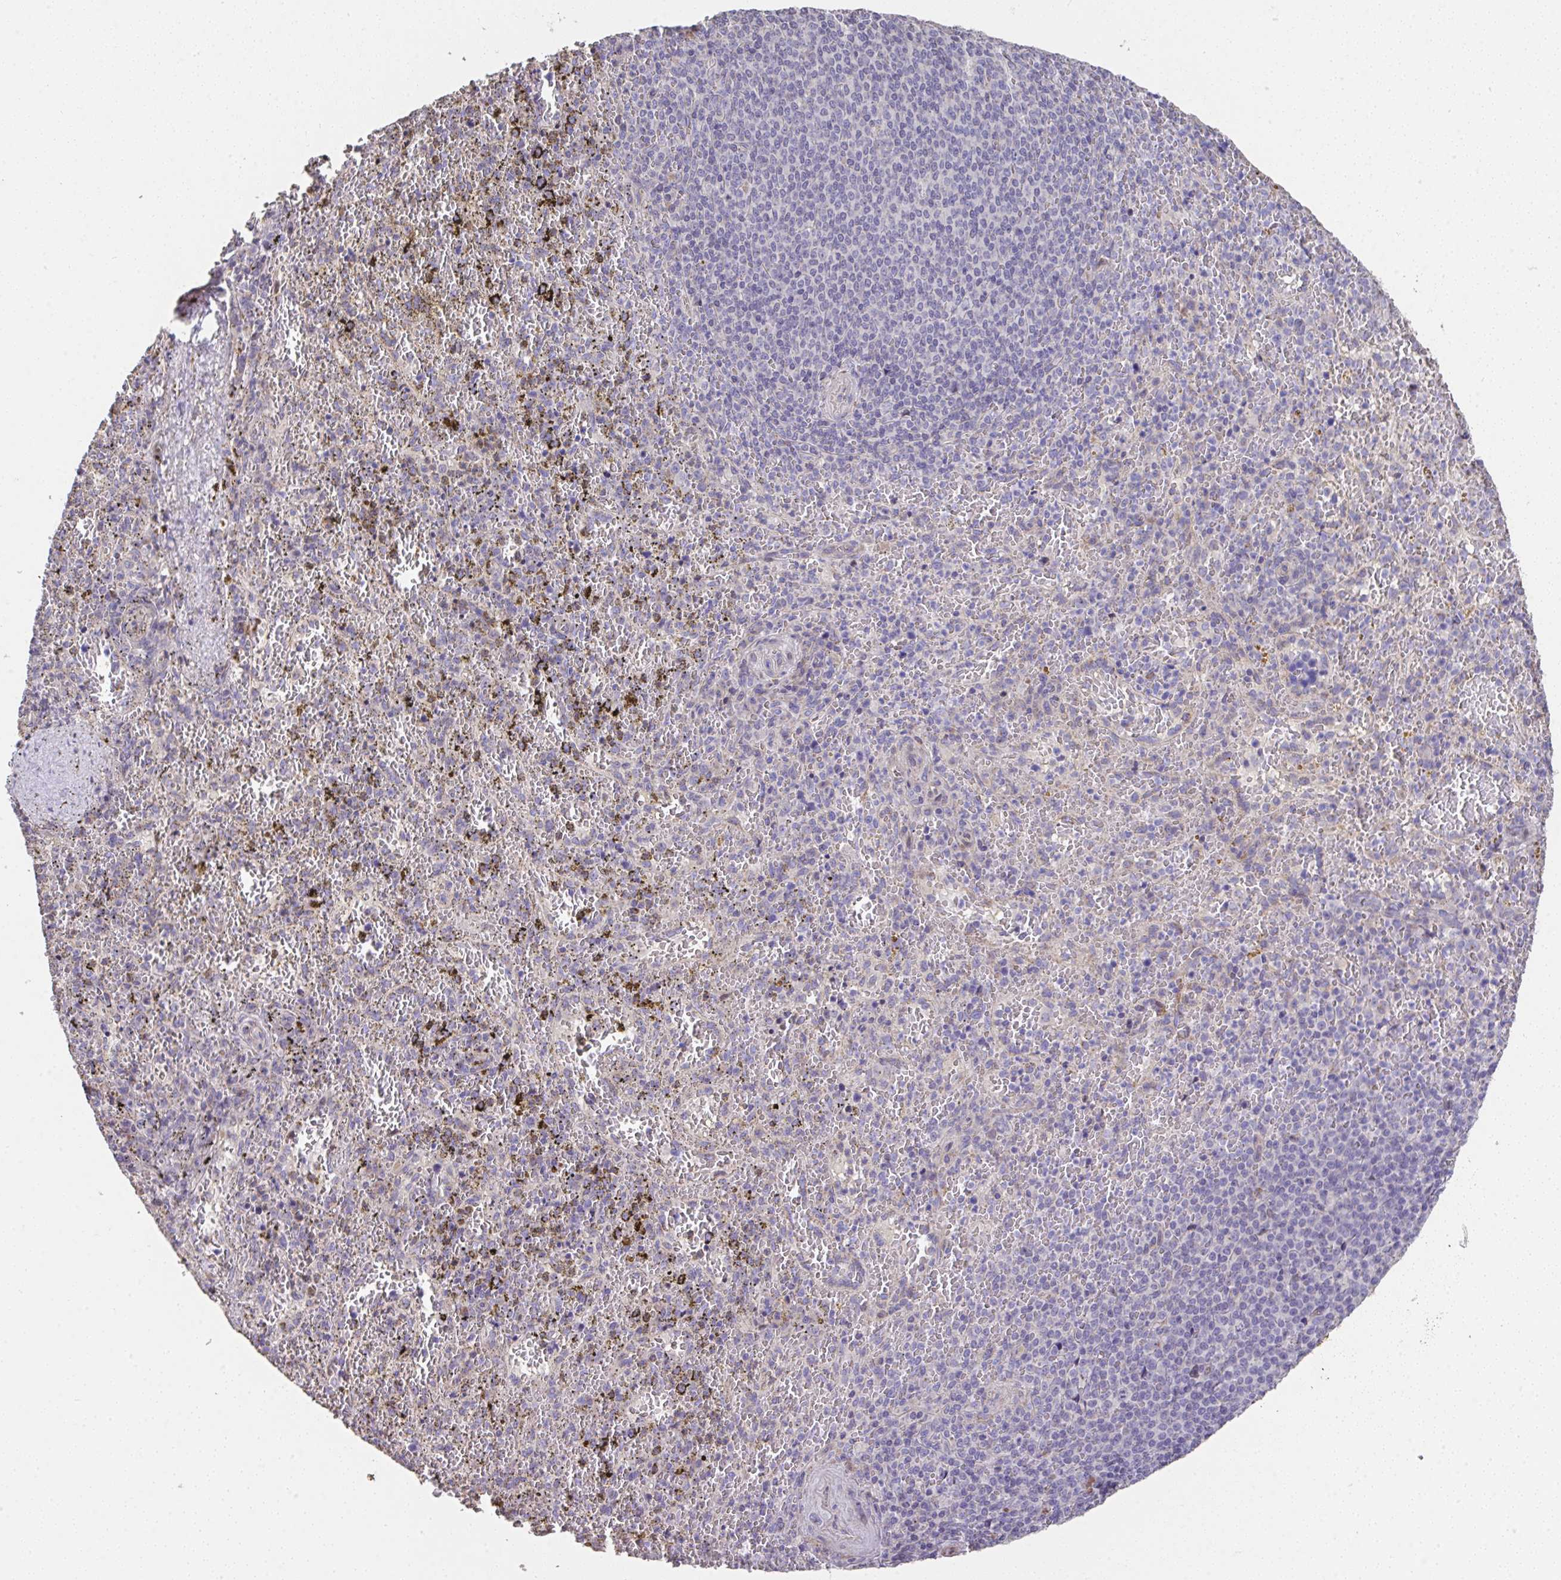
{"staining": {"intensity": "negative", "quantity": "none", "location": "none"}, "tissue": "spleen", "cell_type": "Cells in red pulp", "image_type": "normal", "snomed": [{"axis": "morphology", "description": "Normal tissue, NOS"}, {"axis": "topography", "description": "Spleen"}], "caption": "An image of spleen stained for a protein exhibits no brown staining in cells in red pulp. (DAB immunohistochemistry (IHC) with hematoxylin counter stain).", "gene": "RUNDC3B", "patient": {"sex": "female", "age": 50}}